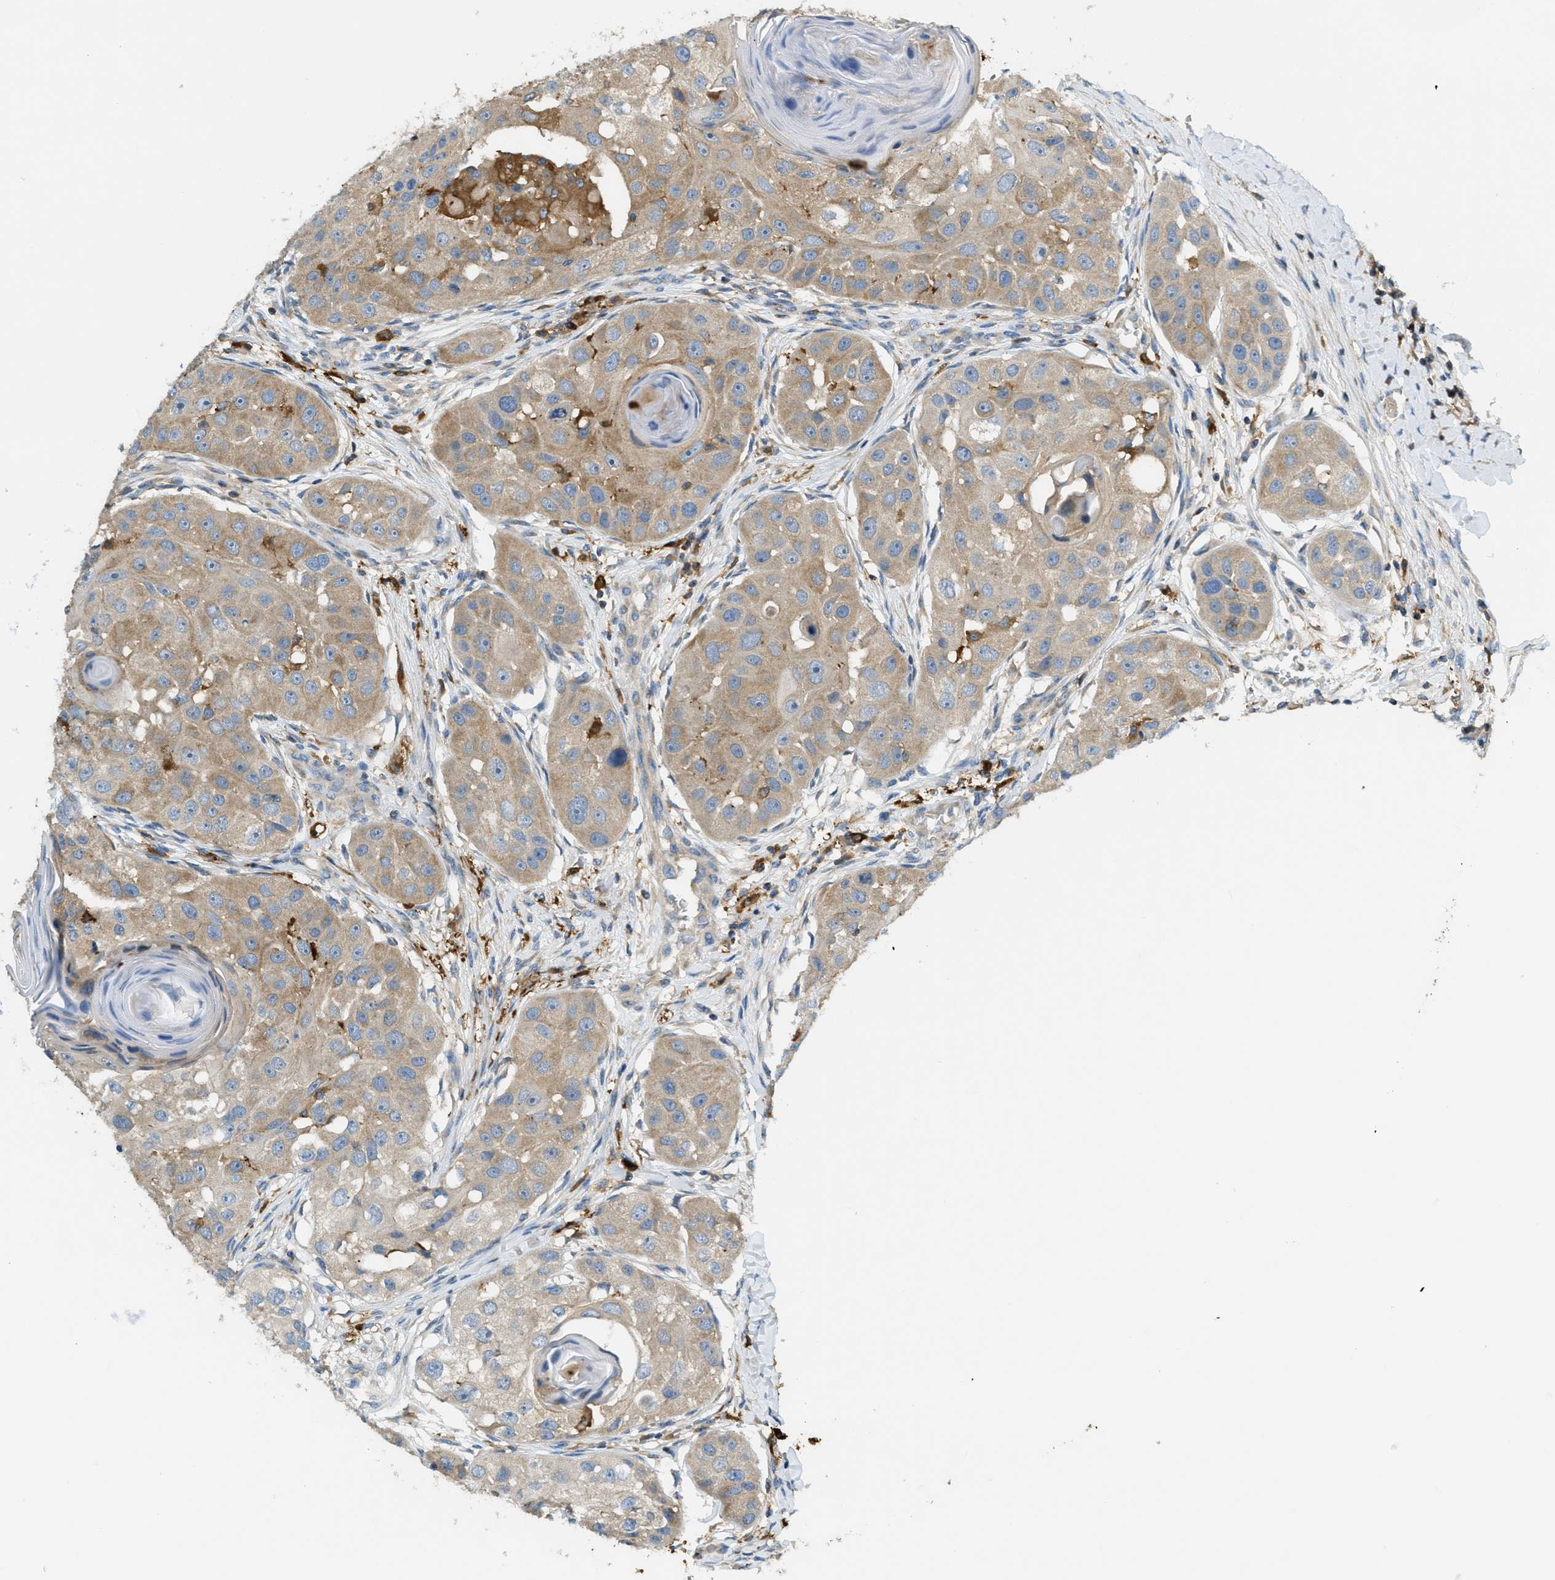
{"staining": {"intensity": "weak", "quantity": ">75%", "location": "cytoplasmic/membranous"}, "tissue": "head and neck cancer", "cell_type": "Tumor cells", "image_type": "cancer", "snomed": [{"axis": "morphology", "description": "Normal tissue, NOS"}, {"axis": "morphology", "description": "Squamous cell carcinoma, NOS"}, {"axis": "topography", "description": "Skeletal muscle"}, {"axis": "topography", "description": "Head-Neck"}], "caption": "Immunohistochemical staining of head and neck cancer (squamous cell carcinoma) displays low levels of weak cytoplasmic/membranous protein positivity in about >75% of tumor cells.", "gene": "RFFL", "patient": {"sex": "male", "age": 51}}